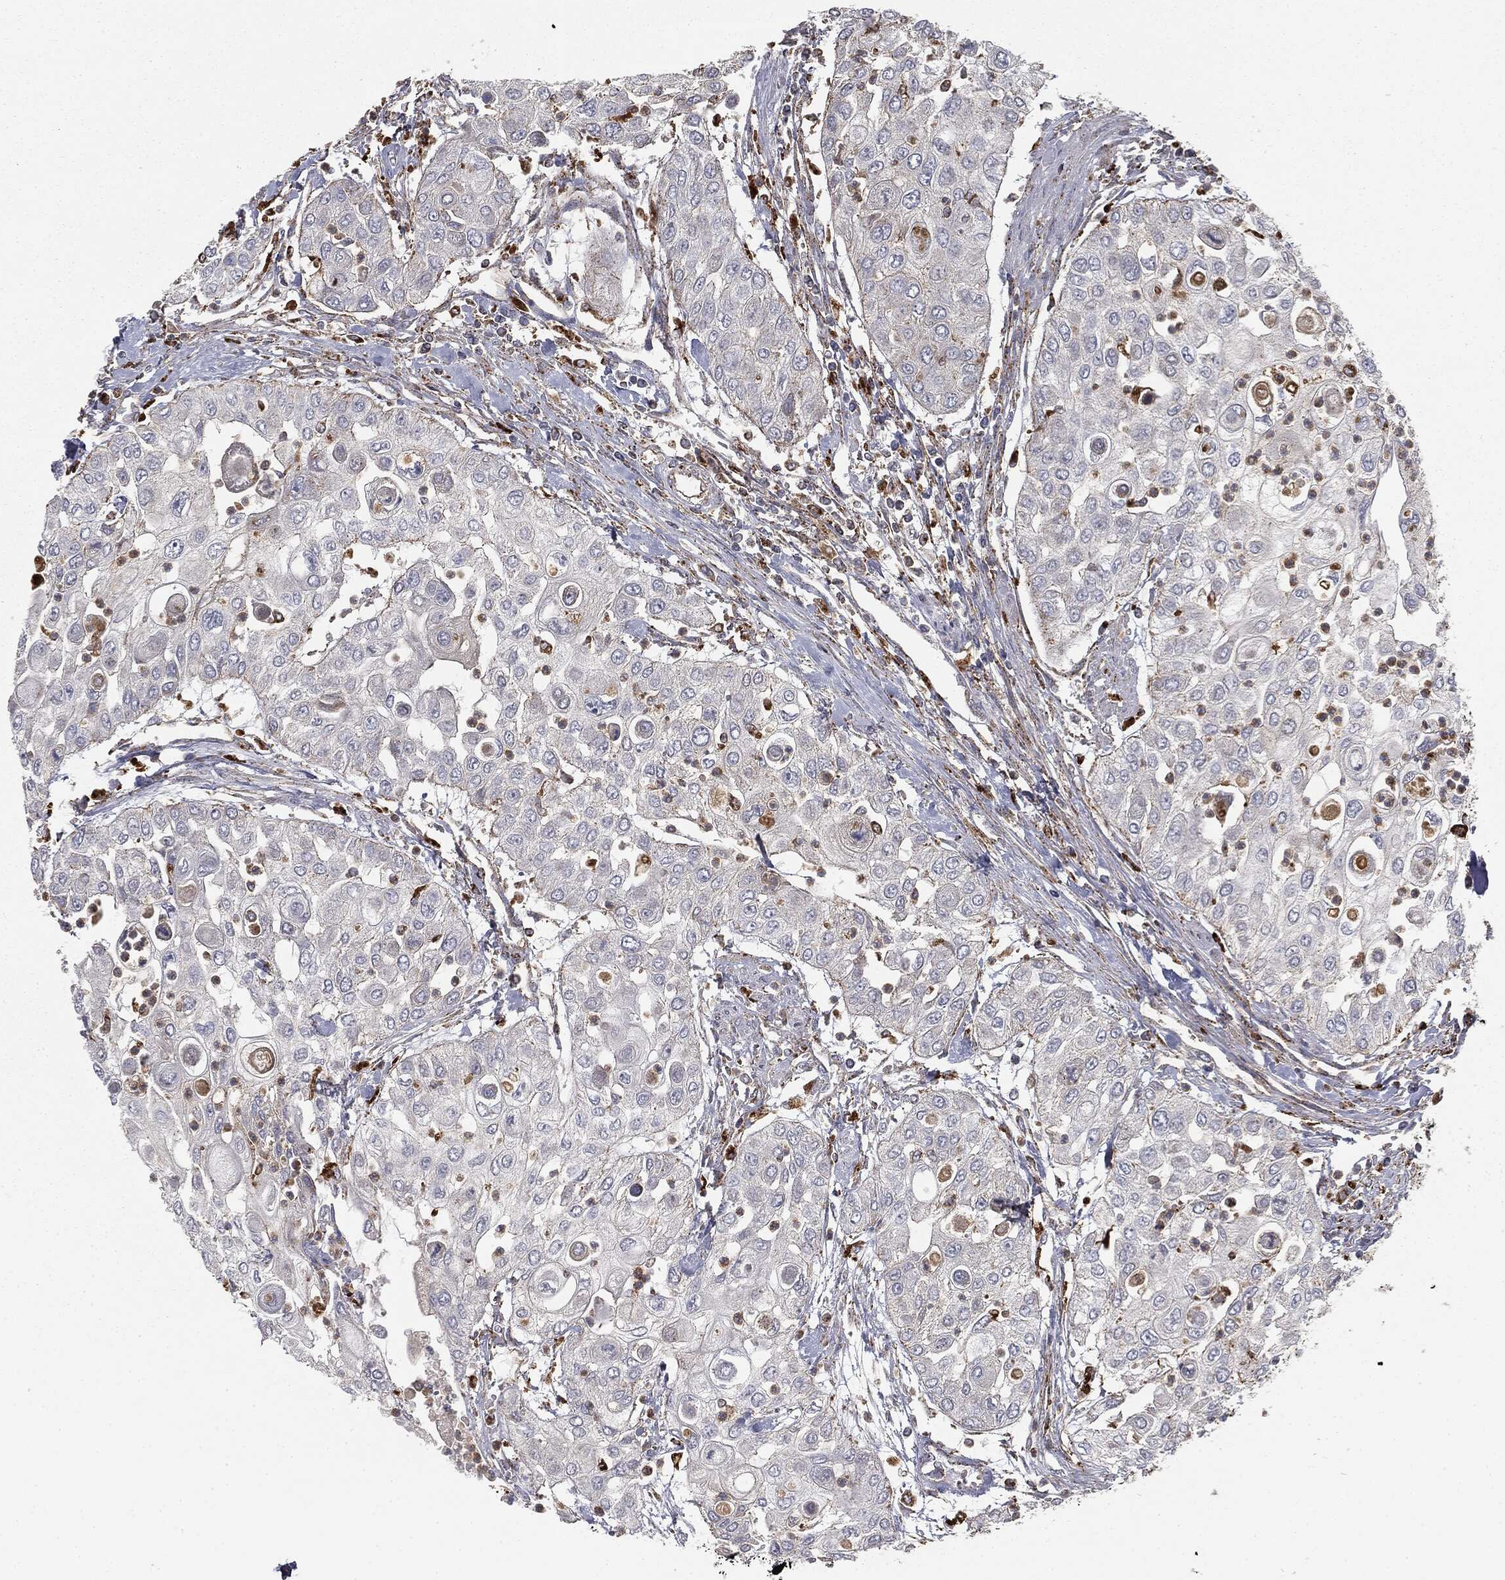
{"staining": {"intensity": "negative", "quantity": "none", "location": "none"}, "tissue": "urothelial cancer", "cell_type": "Tumor cells", "image_type": "cancer", "snomed": [{"axis": "morphology", "description": "Urothelial carcinoma, High grade"}, {"axis": "topography", "description": "Urinary bladder"}], "caption": "Immunohistochemical staining of human urothelial carcinoma (high-grade) displays no significant staining in tumor cells.", "gene": "CTSA", "patient": {"sex": "female", "age": 79}}